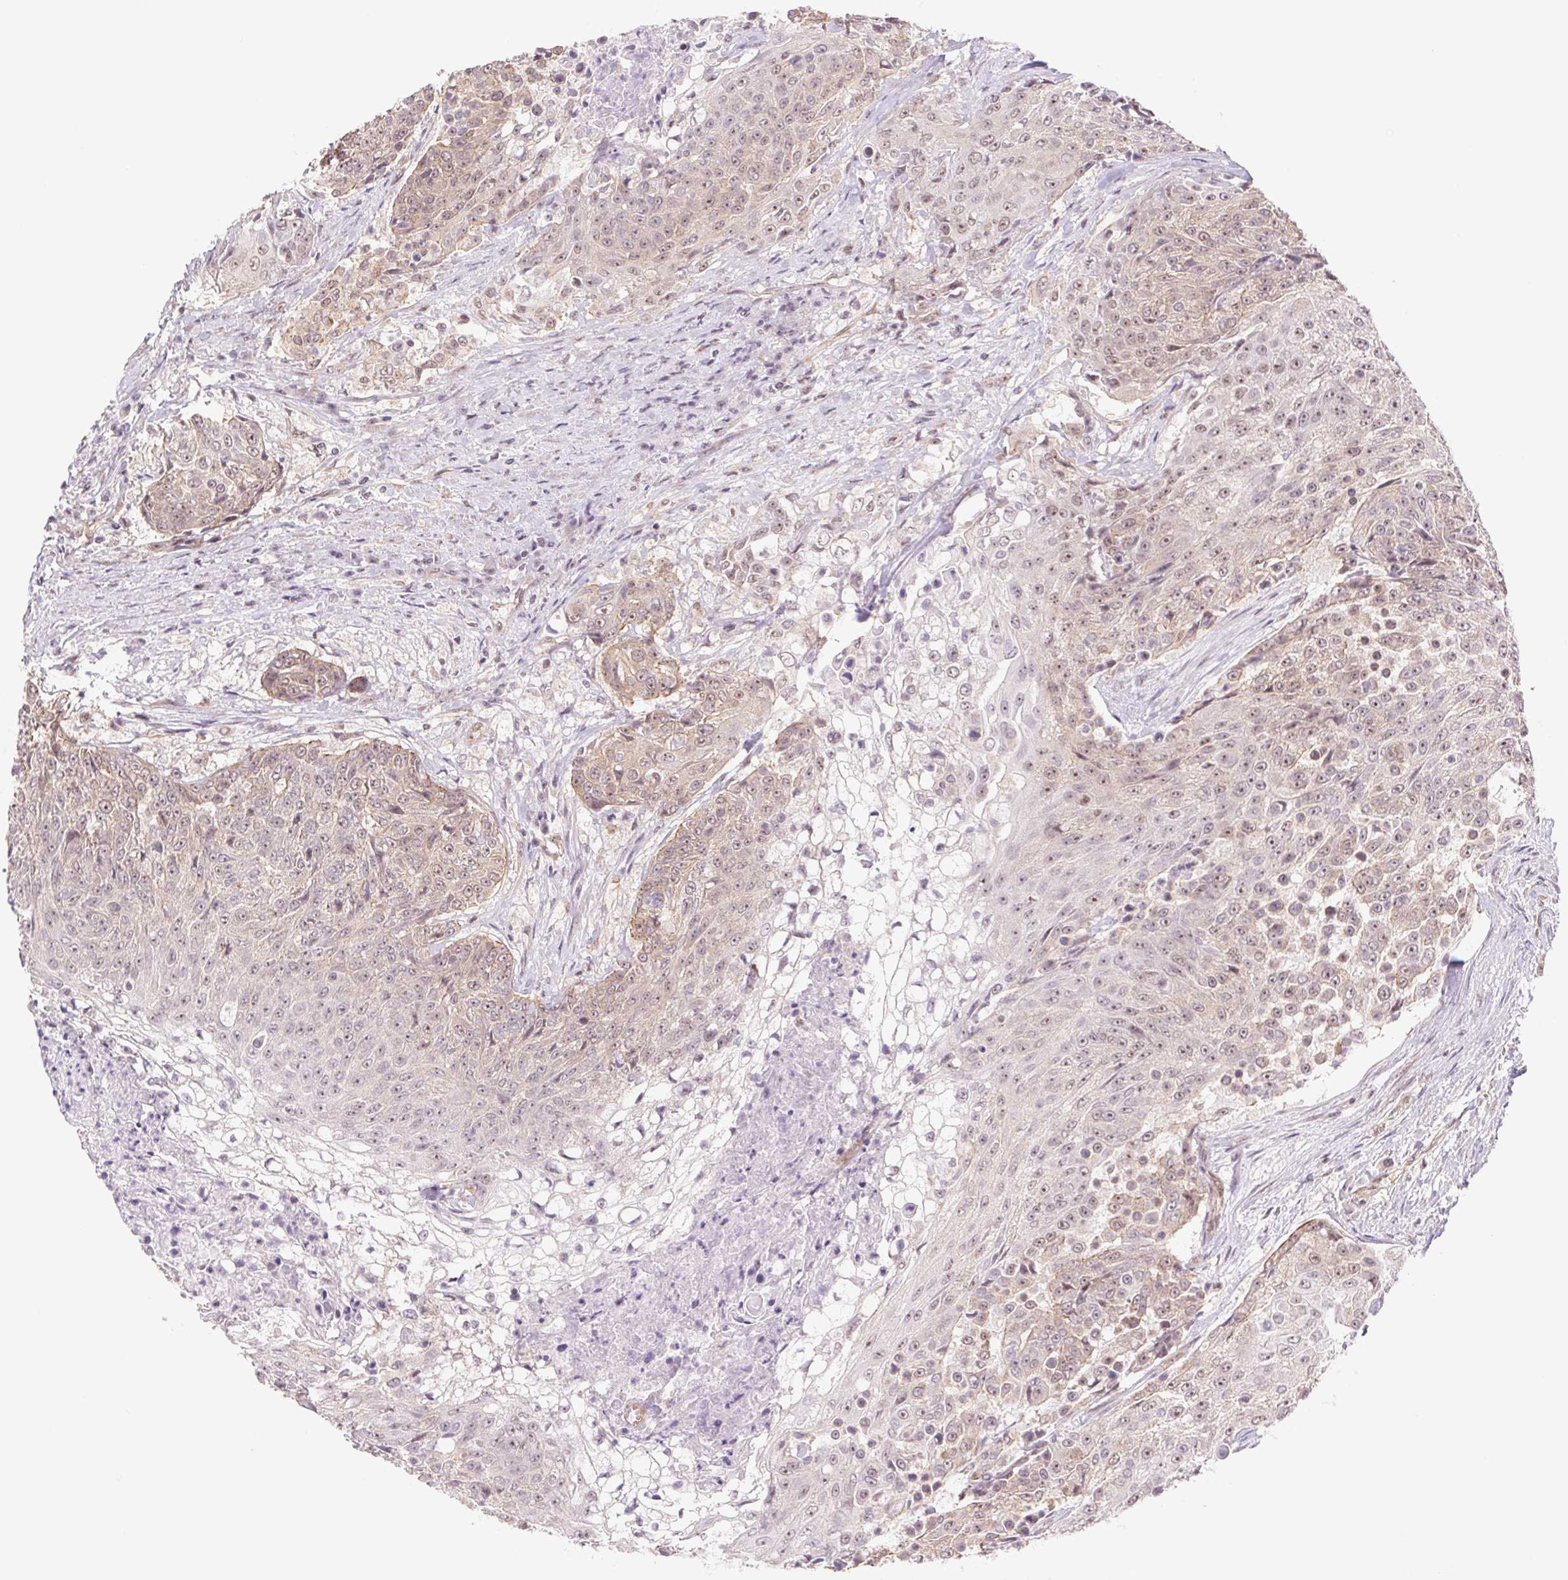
{"staining": {"intensity": "weak", "quantity": "25%-75%", "location": "cytoplasmic/membranous,nuclear"}, "tissue": "urothelial cancer", "cell_type": "Tumor cells", "image_type": "cancer", "snomed": [{"axis": "morphology", "description": "Urothelial carcinoma, High grade"}, {"axis": "topography", "description": "Urinary bladder"}], "caption": "Human urothelial carcinoma (high-grade) stained with a protein marker reveals weak staining in tumor cells.", "gene": "CWC25", "patient": {"sex": "female", "age": 63}}